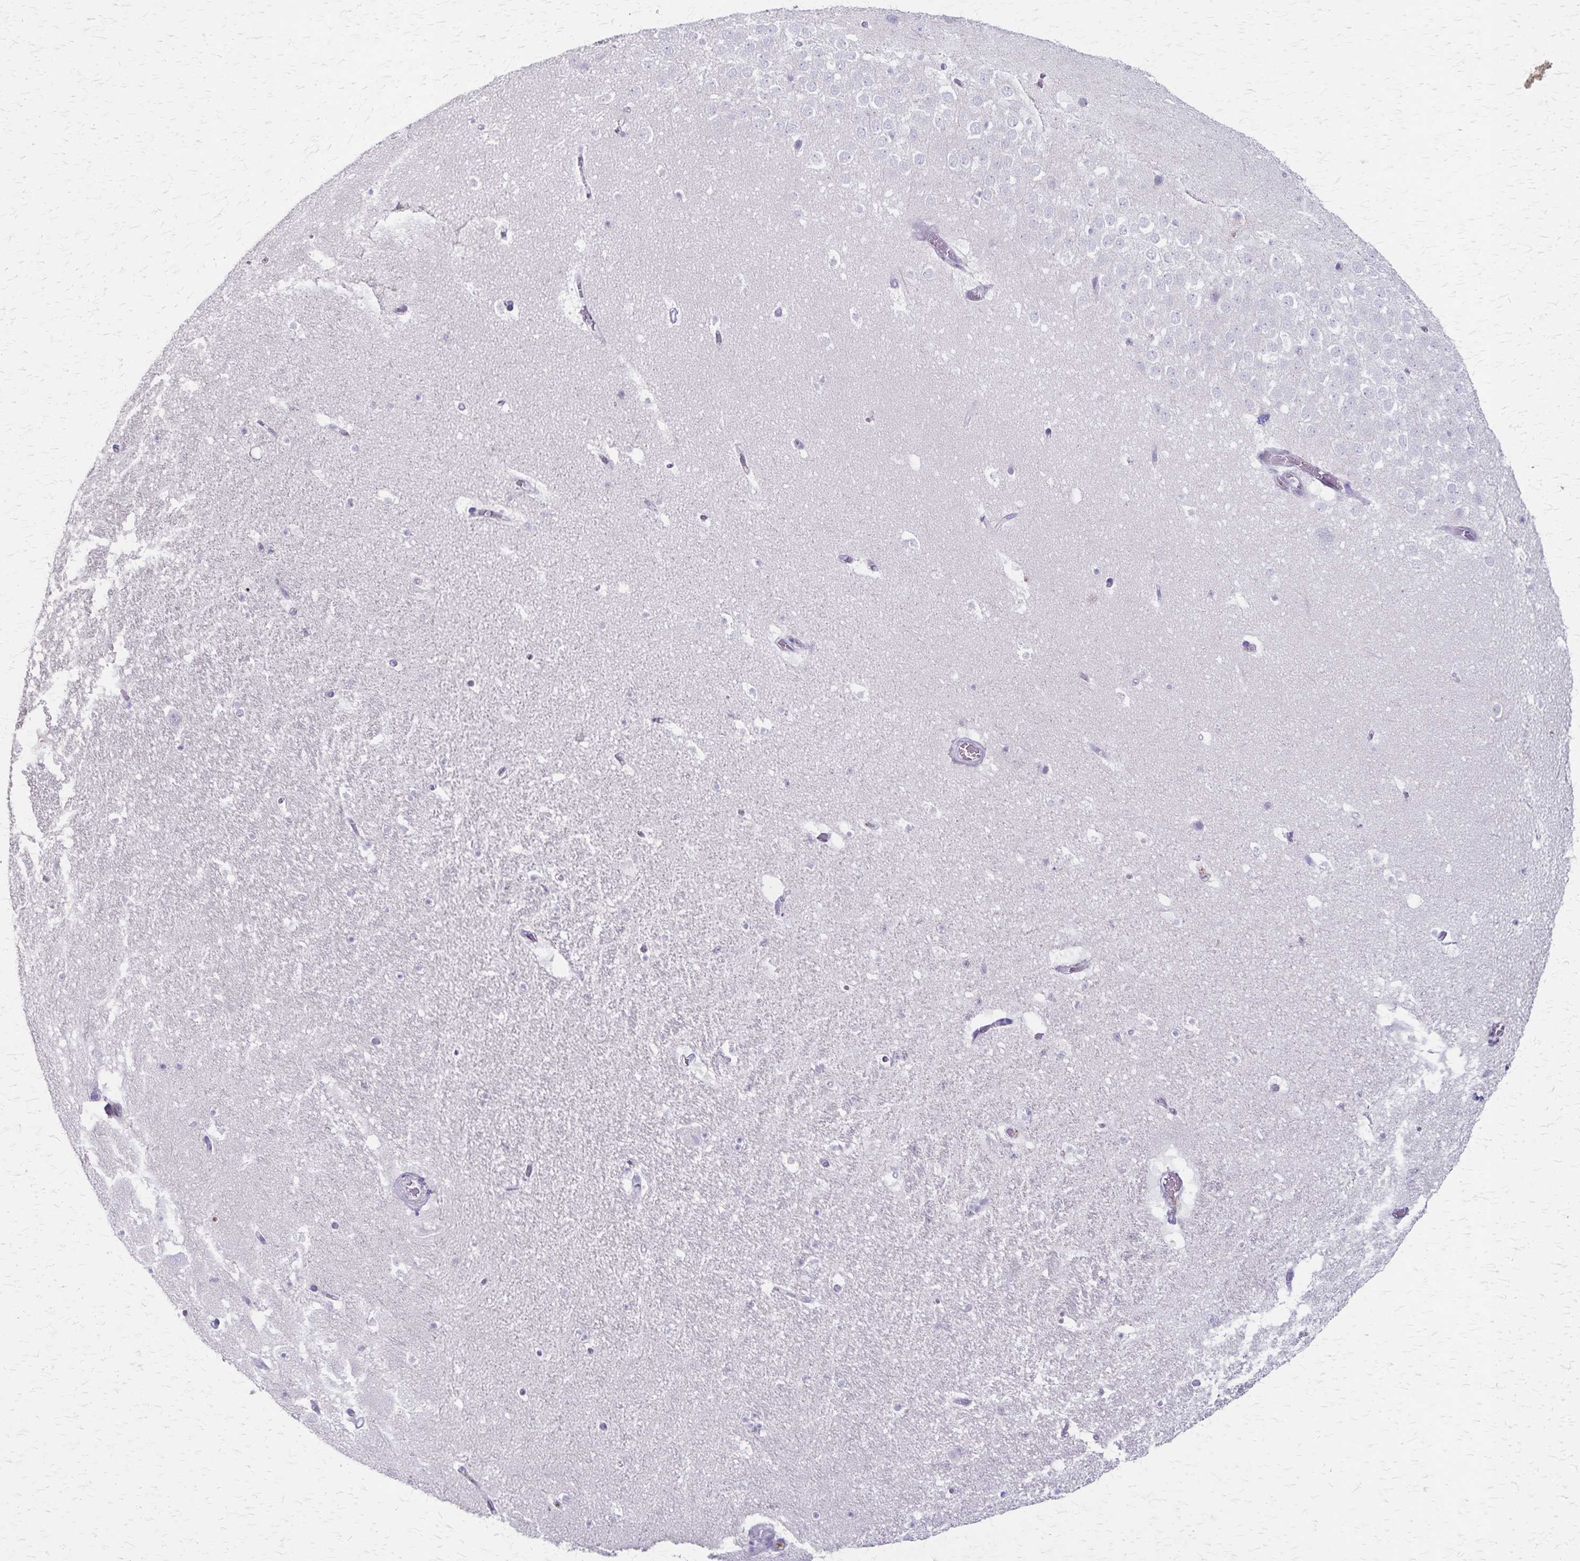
{"staining": {"intensity": "negative", "quantity": "none", "location": "none"}, "tissue": "hippocampus", "cell_type": "Glial cells", "image_type": "normal", "snomed": [{"axis": "morphology", "description": "Normal tissue, NOS"}, {"axis": "topography", "description": "Hippocampus"}], "caption": "Protein analysis of benign hippocampus exhibits no significant staining in glial cells.", "gene": "RASL10B", "patient": {"sex": "female", "age": 42}}